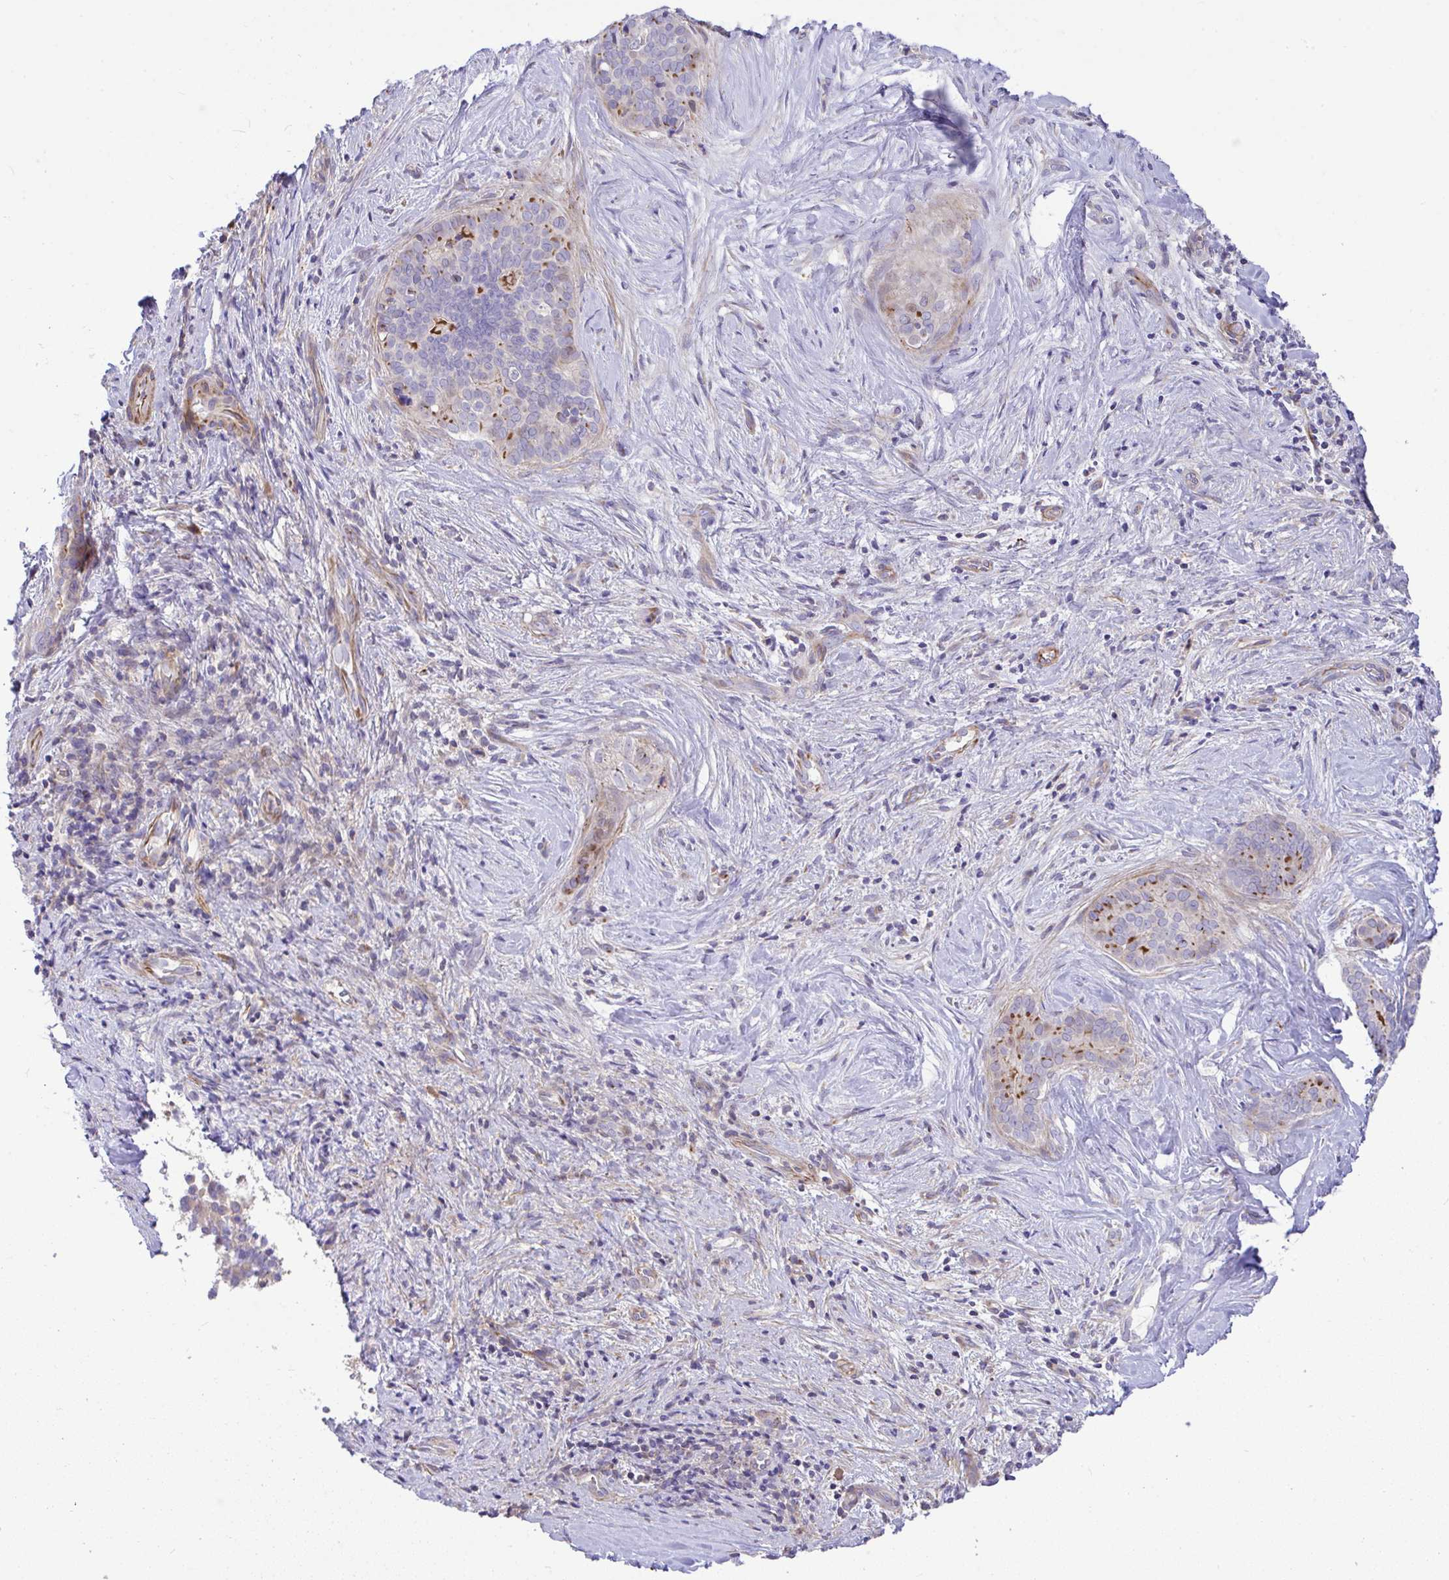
{"staining": {"intensity": "moderate", "quantity": "<25%", "location": "cytoplasmic/membranous"}, "tissue": "liver cancer", "cell_type": "Tumor cells", "image_type": "cancer", "snomed": [{"axis": "morphology", "description": "Cholangiocarcinoma"}, {"axis": "topography", "description": "Liver"}], "caption": "A low amount of moderate cytoplasmic/membranous positivity is appreciated in approximately <25% of tumor cells in cholangiocarcinoma (liver) tissue.", "gene": "GRID2", "patient": {"sex": "female", "age": 64}}